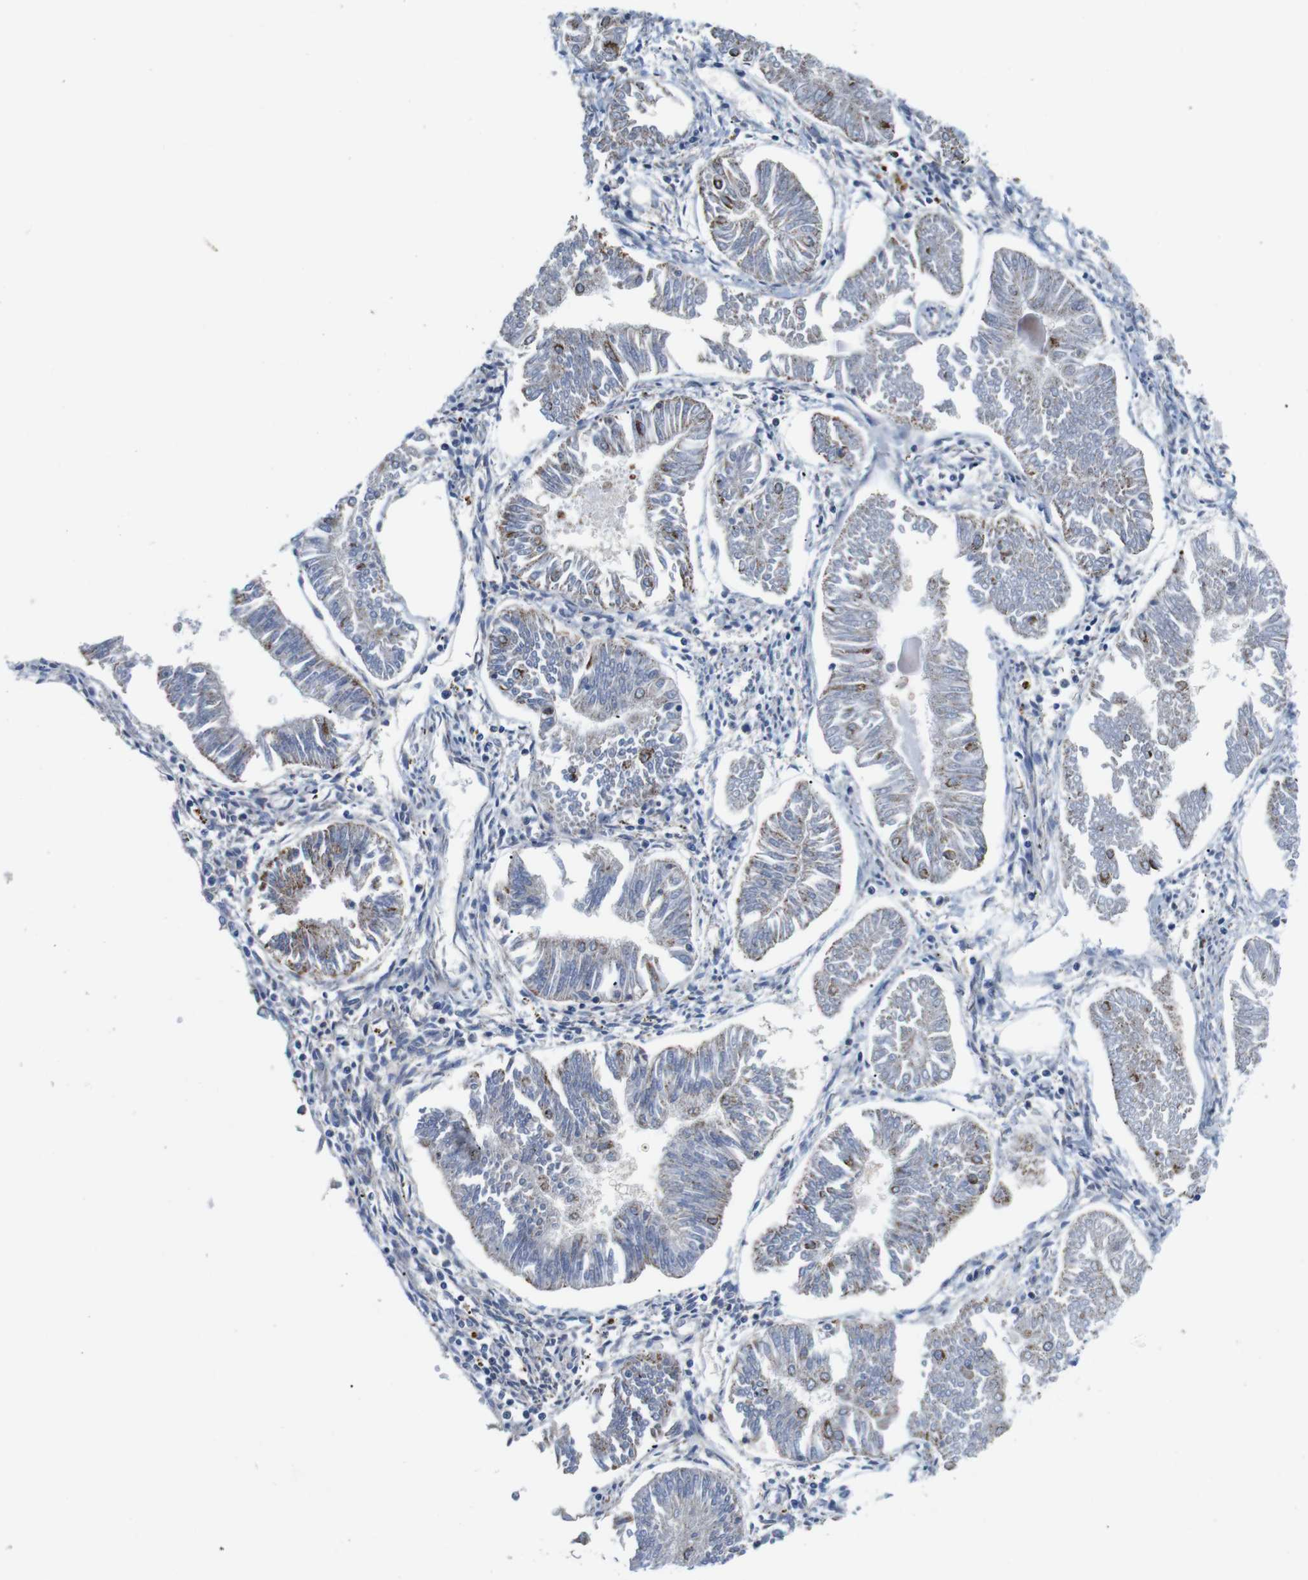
{"staining": {"intensity": "moderate", "quantity": "<25%", "location": "cytoplasmic/membranous"}, "tissue": "endometrial cancer", "cell_type": "Tumor cells", "image_type": "cancer", "snomed": [{"axis": "morphology", "description": "Adenocarcinoma, NOS"}, {"axis": "topography", "description": "Endometrium"}], "caption": "Immunohistochemistry (IHC) (DAB (3,3'-diaminobenzidine)) staining of human adenocarcinoma (endometrial) exhibits moderate cytoplasmic/membranous protein positivity in approximately <25% of tumor cells.", "gene": "F2RL1", "patient": {"sex": "female", "age": 53}}